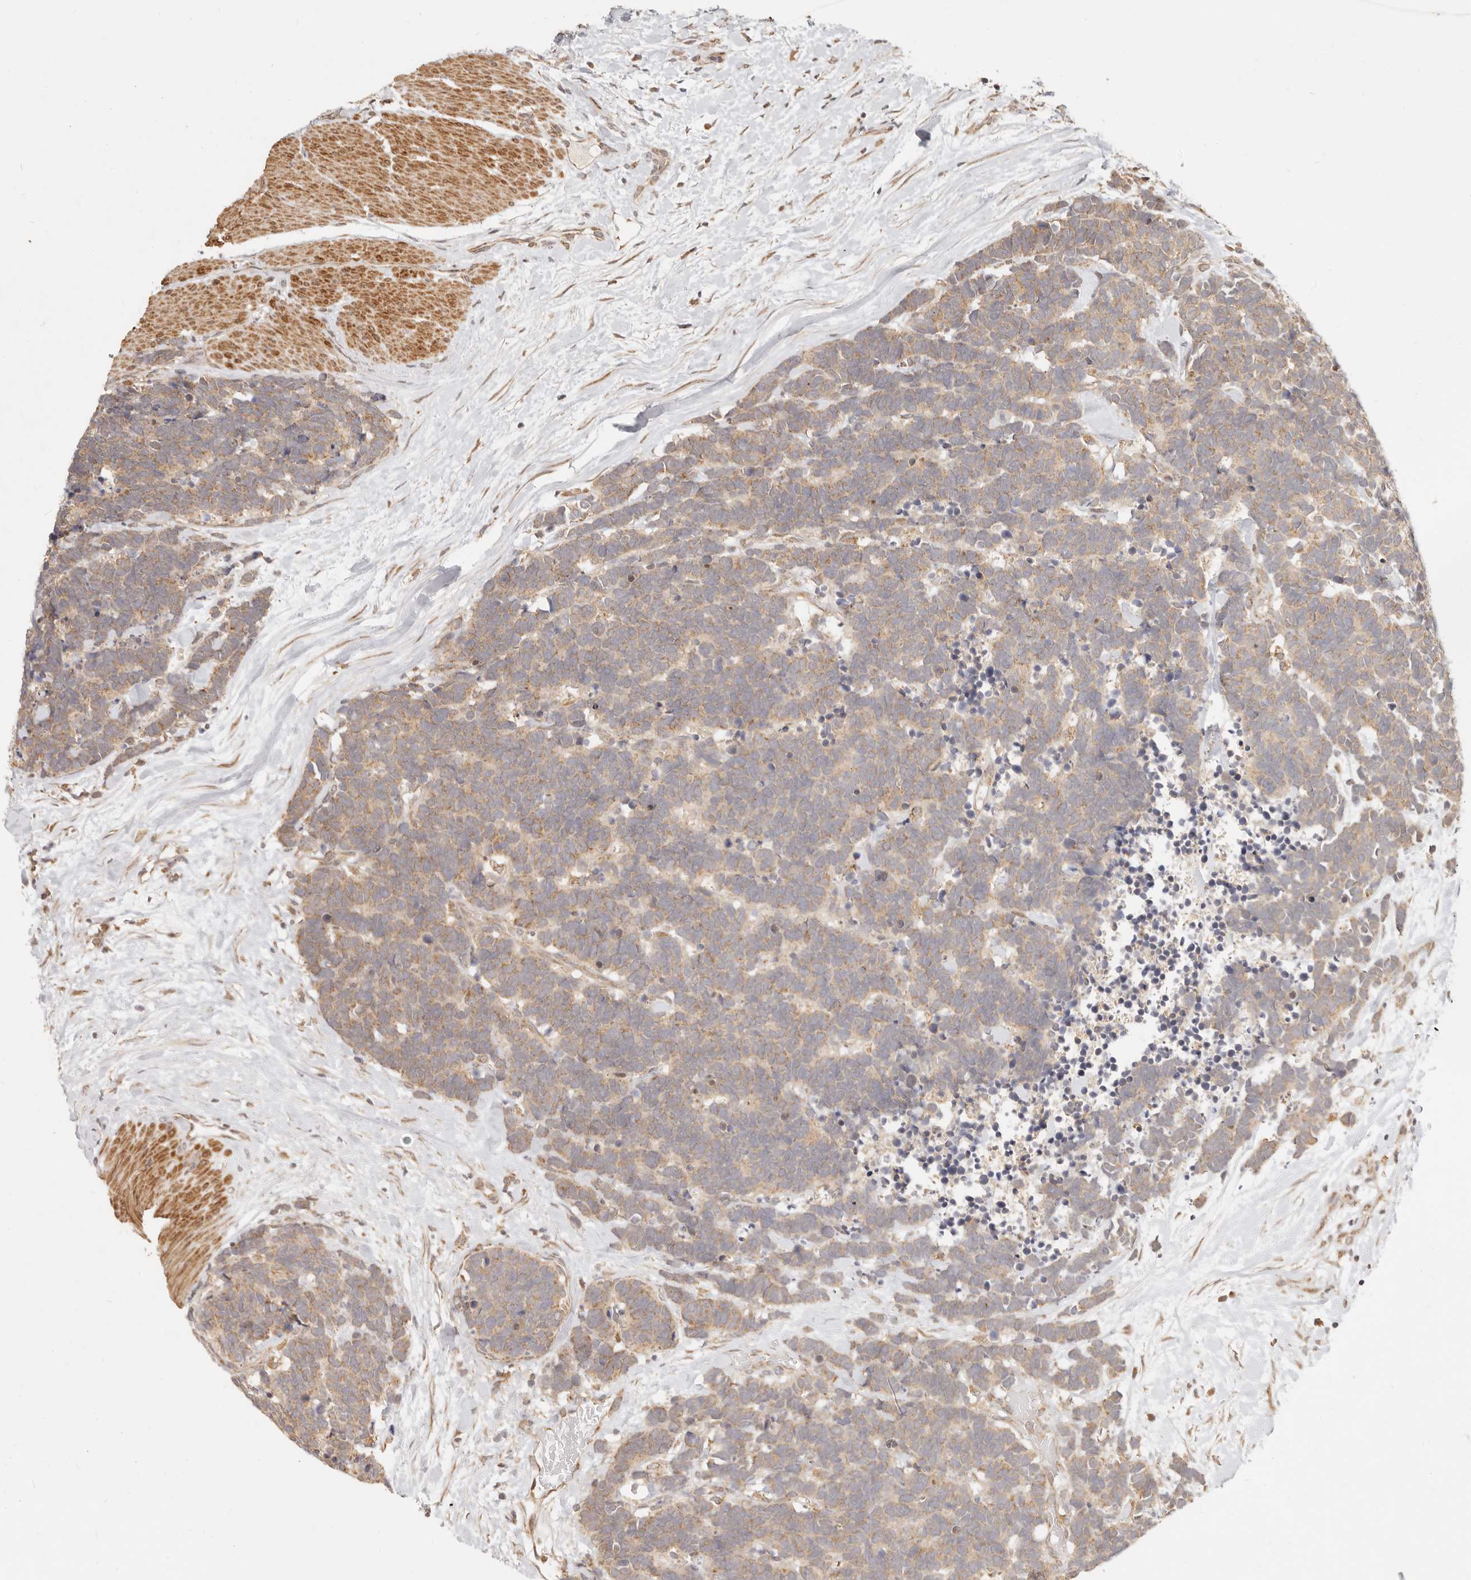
{"staining": {"intensity": "weak", "quantity": ">75%", "location": "cytoplasmic/membranous"}, "tissue": "carcinoid", "cell_type": "Tumor cells", "image_type": "cancer", "snomed": [{"axis": "morphology", "description": "Carcinoma, NOS"}, {"axis": "morphology", "description": "Carcinoid, malignant, NOS"}, {"axis": "topography", "description": "Urinary bladder"}], "caption": "Malignant carcinoid was stained to show a protein in brown. There is low levels of weak cytoplasmic/membranous positivity in approximately >75% of tumor cells.", "gene": "TIMM17A", "patient": {"sex": "male", "age": 57}}